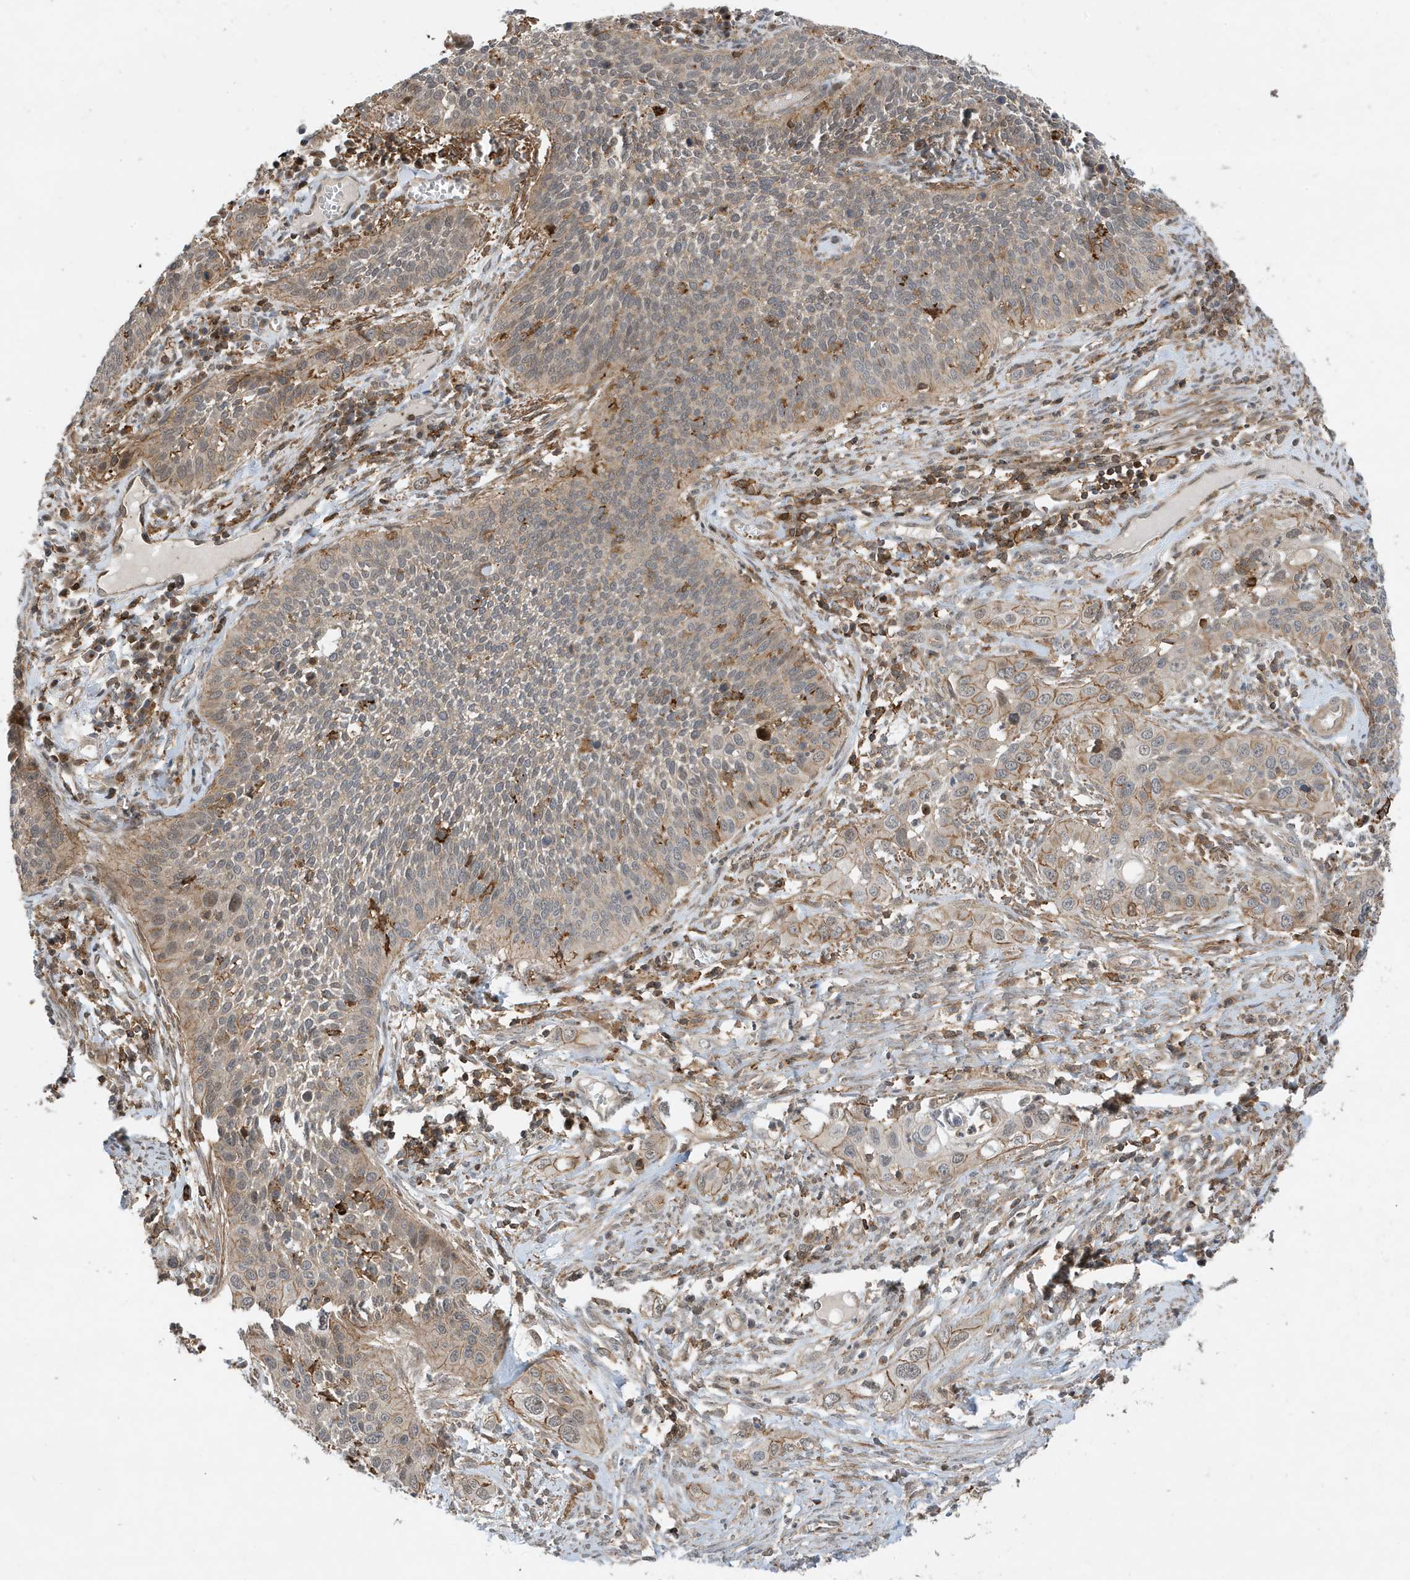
{"staining": {"intensity": "moderate", "quantity": "<25%", "location": "cytoplasmic/membranous"}, "tissue": "cervical cancer", "cell_type": "Tumor cells", "image_type": "cancer", "snomed": [{"axis": "morphology", "description": "Squamous cell carcinoma, NOS"}, {"axis": "topography", "description": "Cervix"}], "caption": "The photomicrograph displays staining of cervical cancer (squamous cell carcinoma), revealing moderate cytoplasmic/membranous protein staining (brown color) within tumor cells.", "gene": "TATDN3", "patient": {"sex": "female", "age": 34}}